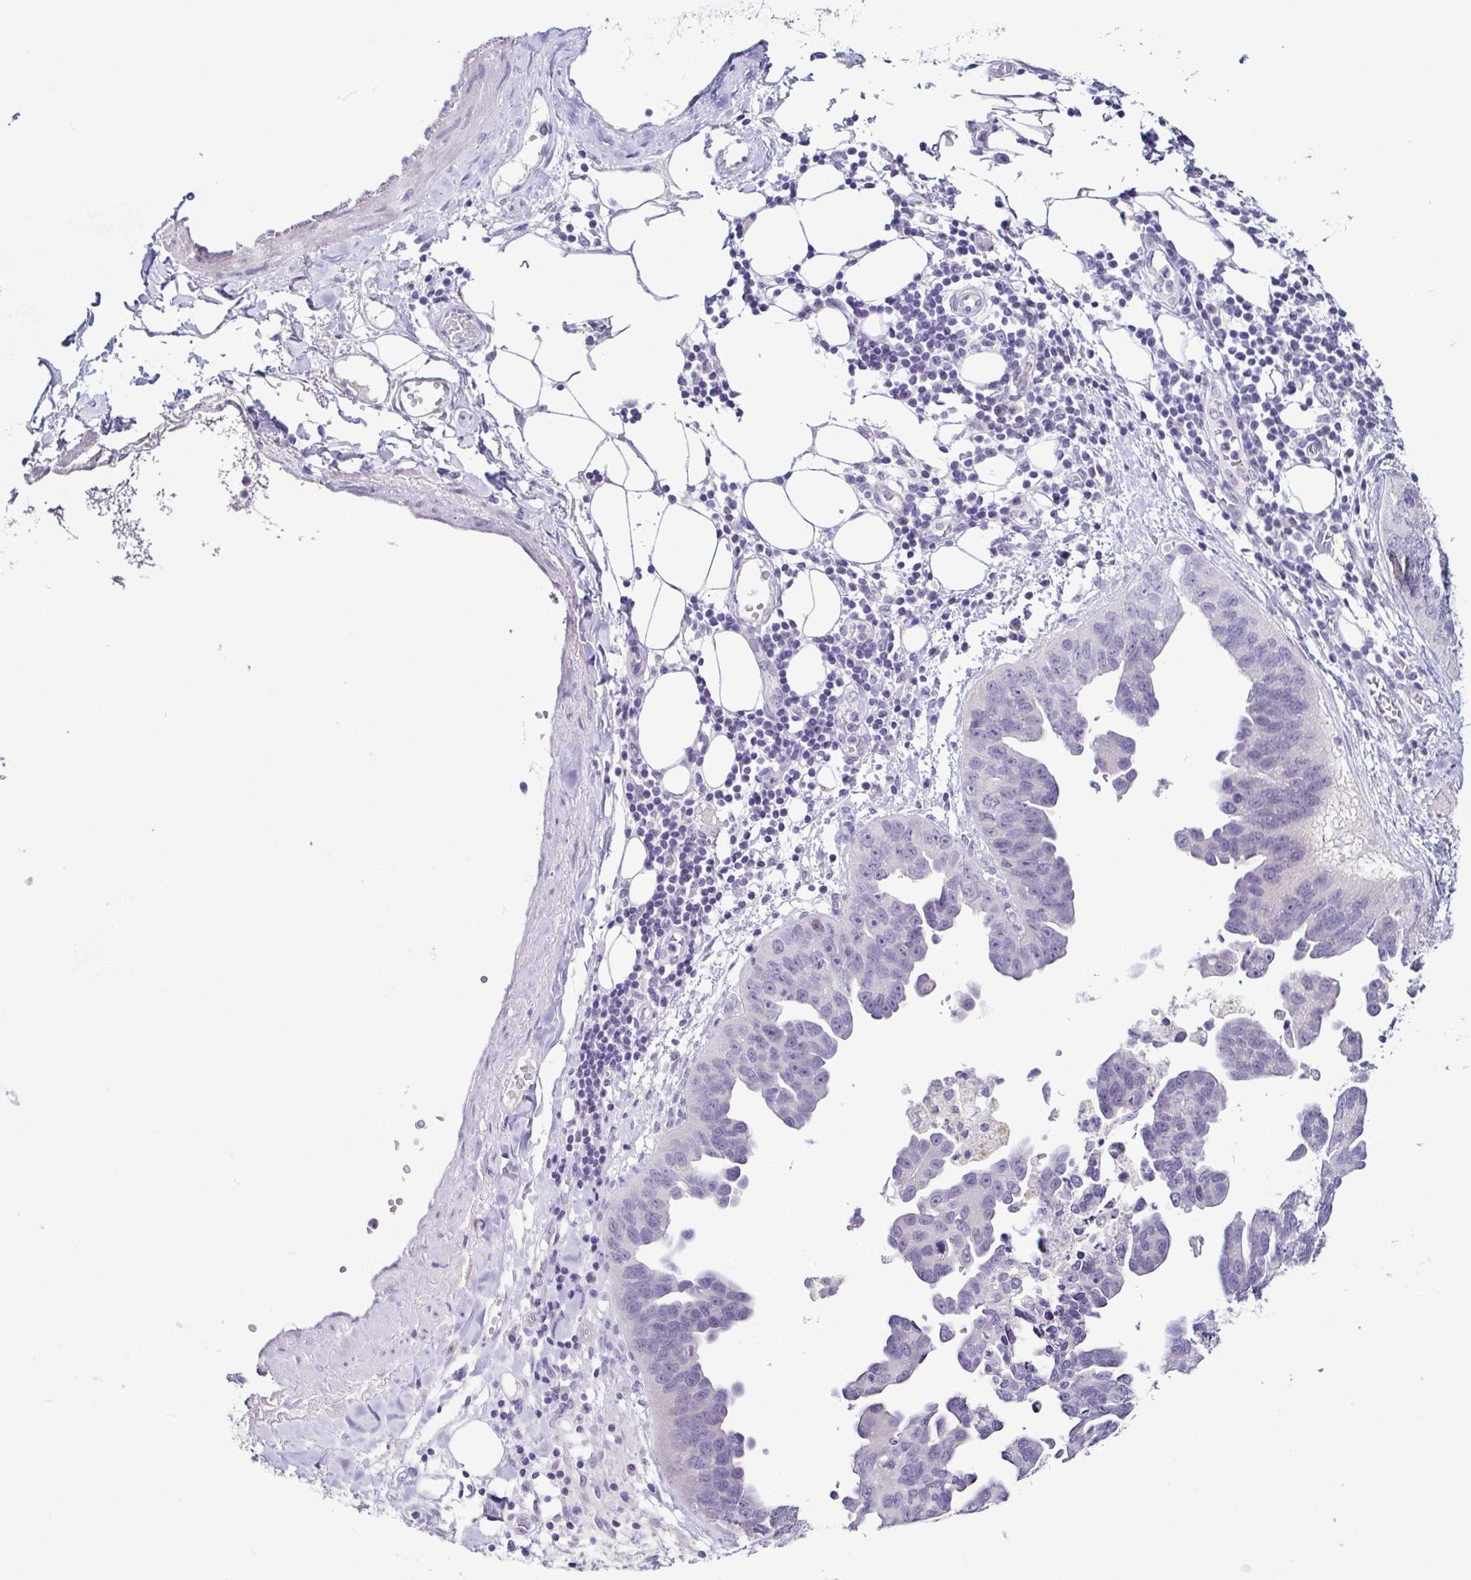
{"staining": {"intensity": "negative", "quantity": "none", "location": "none"}, "tissue": "ovarian cancer", "cell_type": "Tumor cells", "image_type": "cancer", "snomed": [{"axis": "morphology", "description": "Cystadenocarcinoma, serous, NOS"}, {"axis": "topography", "description": "Ovary"}], "caption": "High magnification brightfield microscopy of ovarian serous cystadenocarcinoma stained with DAB (3,3'-diaminobenzidine) (brown) and counterstained with hematoxylin (blue): tumor cells show no significant staining.", "gene": "TP73", "patient": {"sex": "female", "age": 75}}